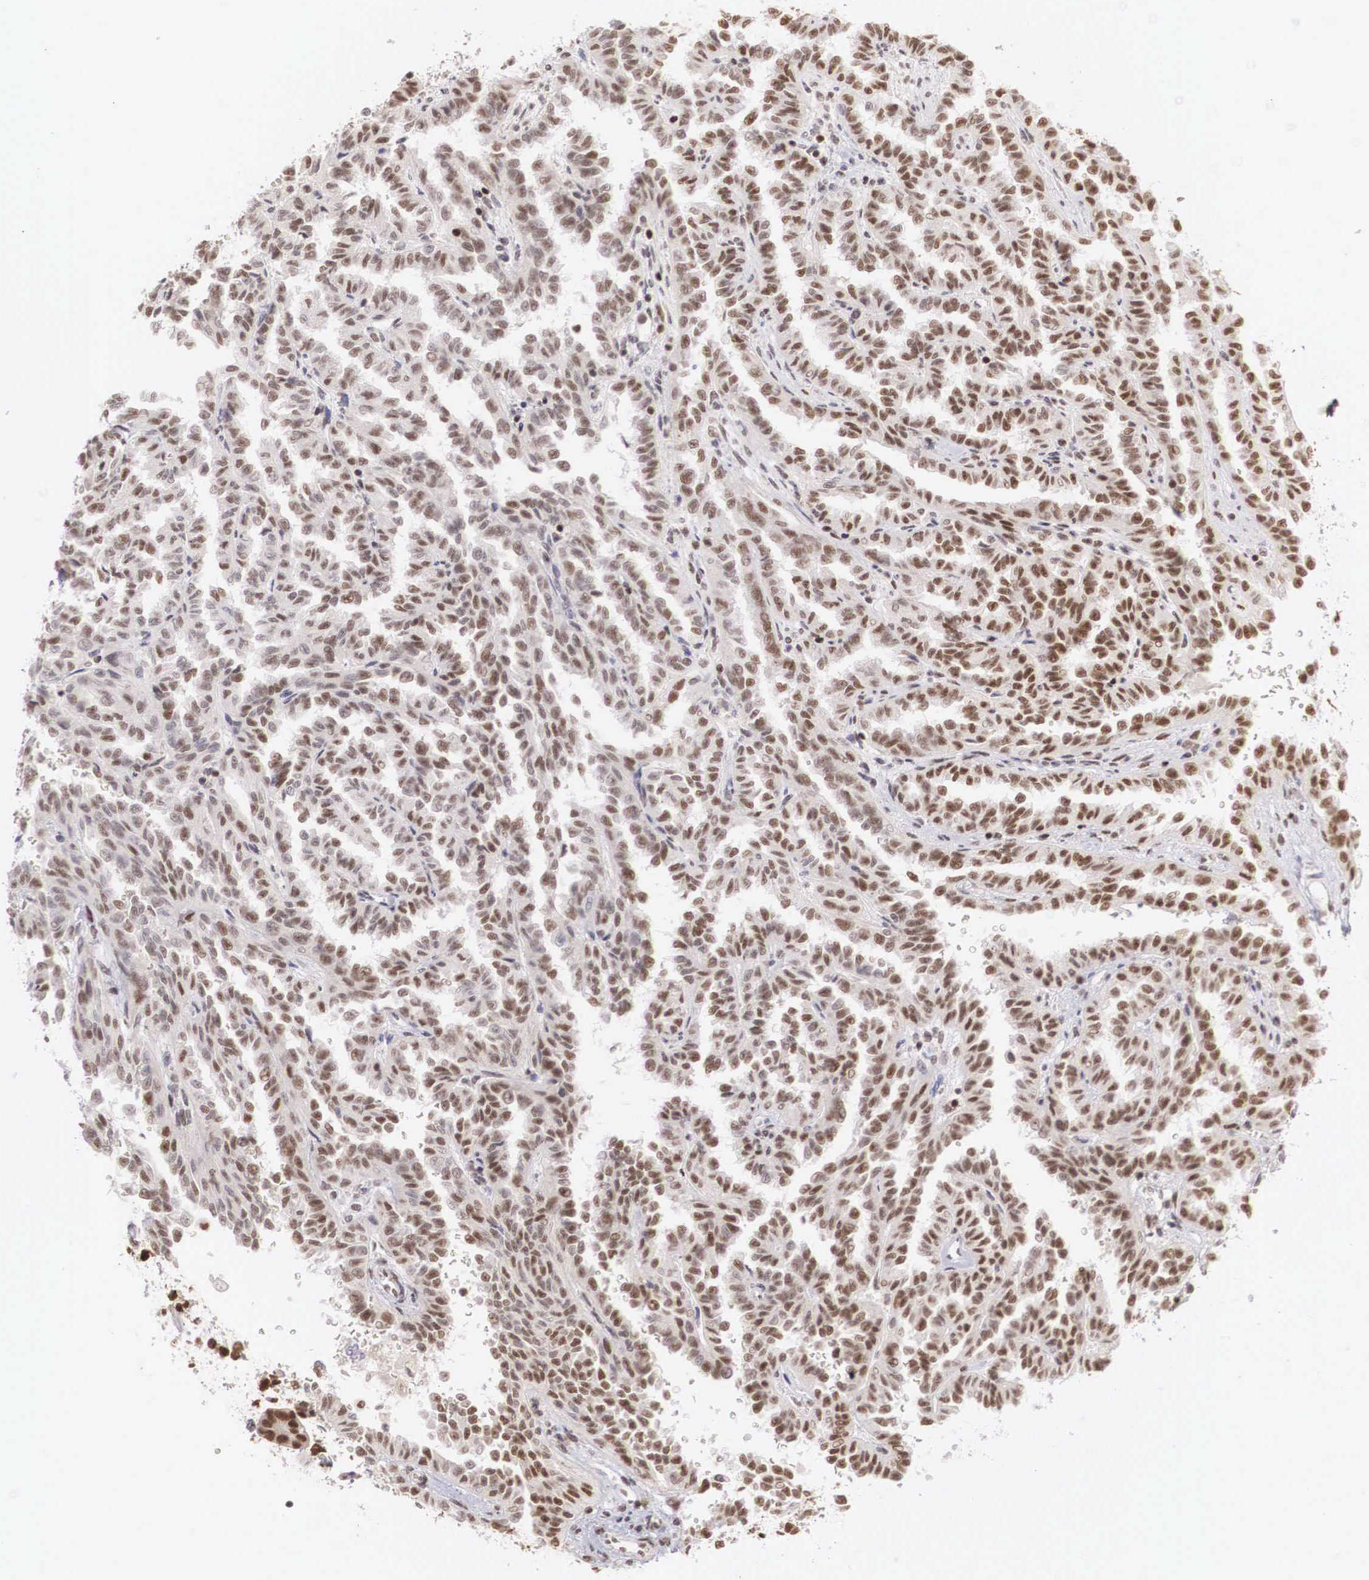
{"staining": {"intensity": "strong", "quantity": ">75%", "location": "nuclear"}, "tissue": "renal cancer", "cell_type": "Tumor cells", "image_type": "cancer", "snomed": [{"axis": "morphology", "description": "Inflammation, NOS"}, {"axis": "morphology", "description": "Adenocarcinoma, NOS"}, {"axis": "topography", "description": "Kidney"}], "caption": "Protein expression analysis of human renal adenocarcinoma reveals strong nuclear positivity in about >75% of tumor cells.", "gene": "HTATSF1", "patient": {"sex": "male", "age": 68}}